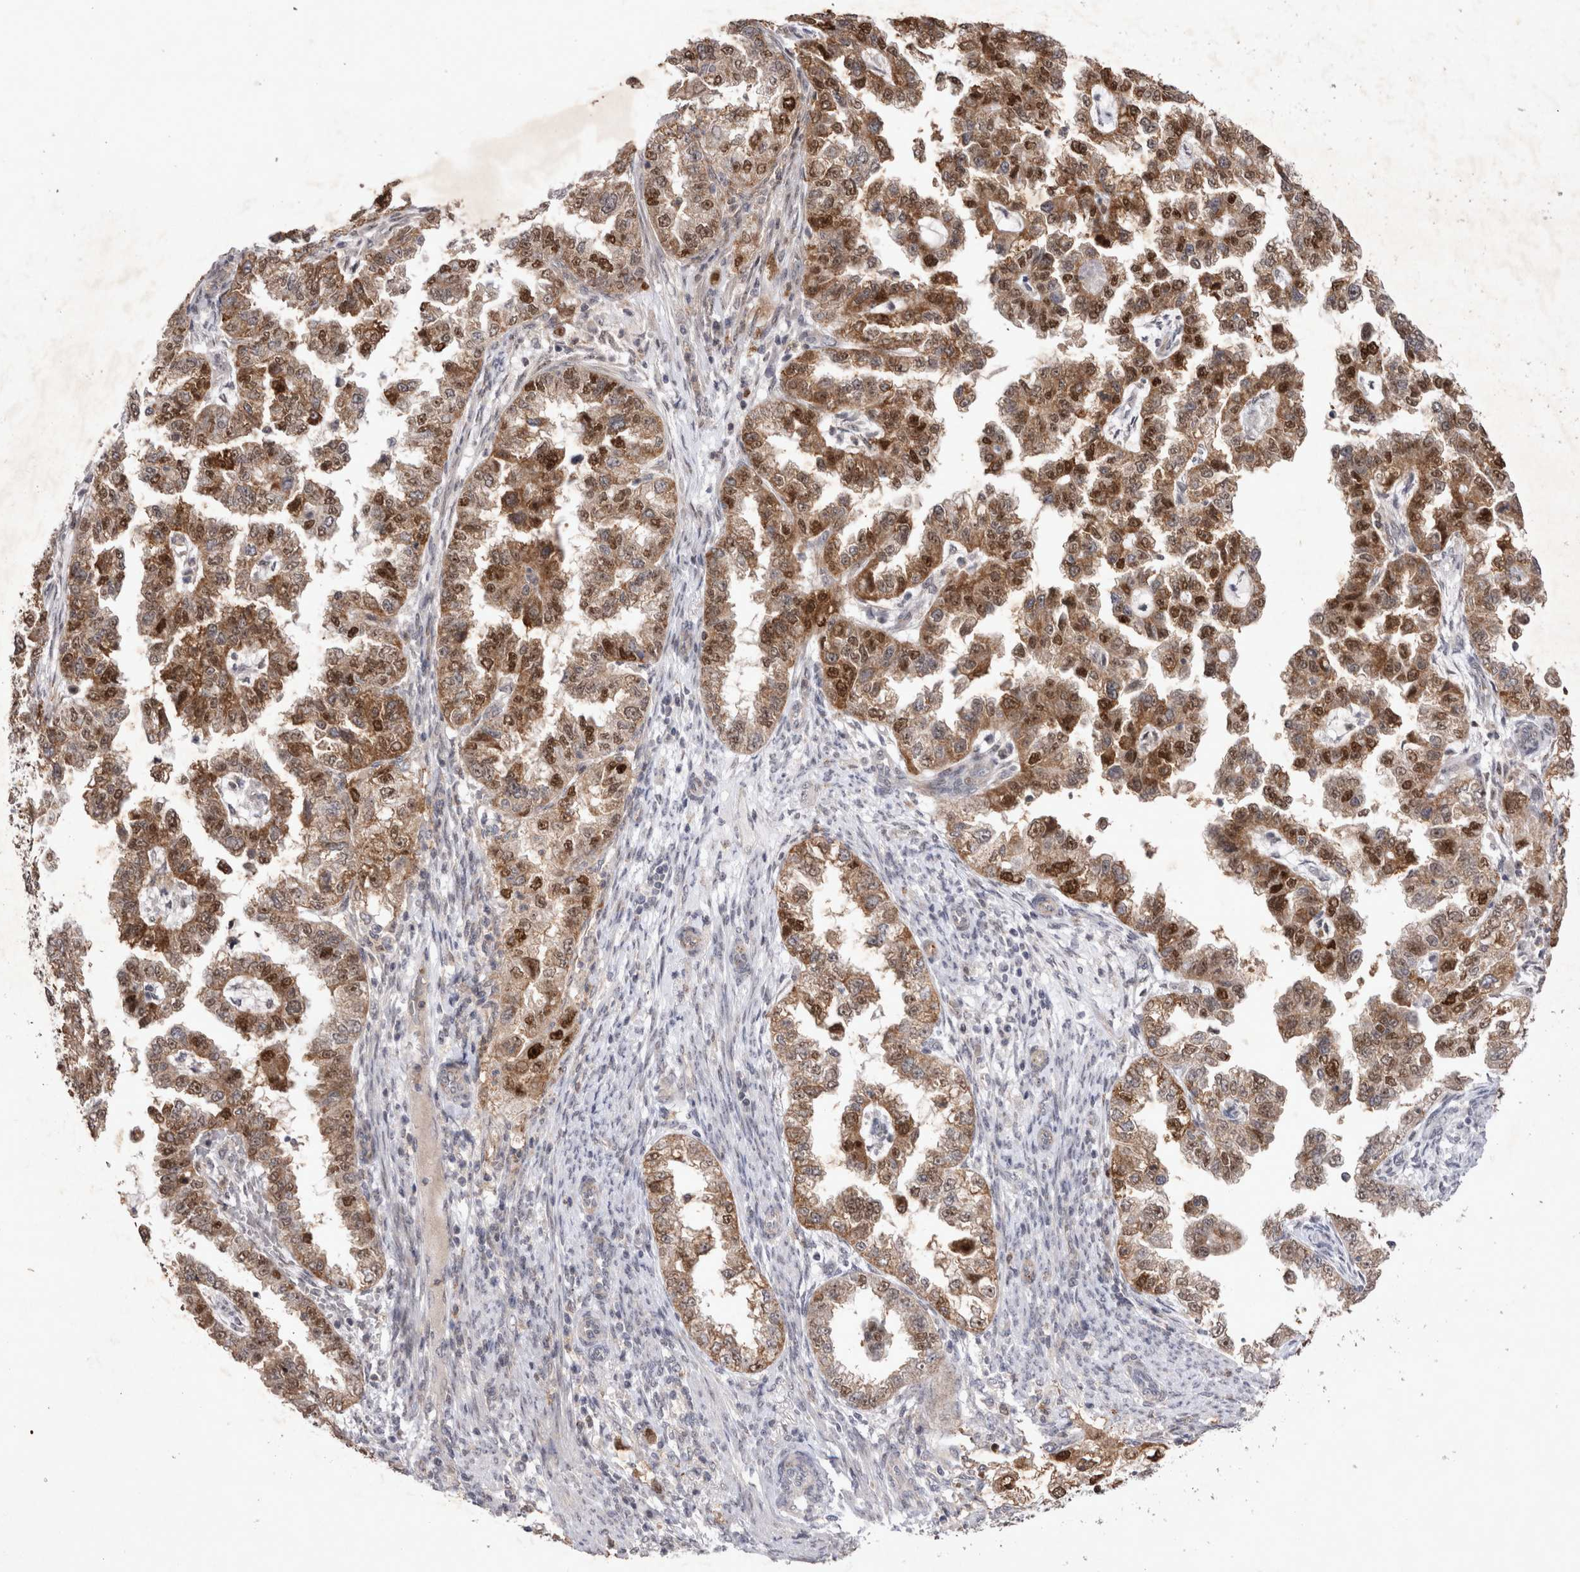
{"staining": {"intensity": "moderate", "quantity": ">75%", "location": "cytoplasmic/membranous,nuclear"}, "tissue": "endometrial cancer", "cell_type": "Tumor cells", "image_type": "cancer", "snomed": [{"axis": "morphology", "description": "Adenocarcinoma, NOS"}, {"axis": "topography", "description": "Endometrium"}], "caption": "DAB immunohistochemical staining of endometrial cancer reveals moderate cytoplasmic/membranous and nuclear protein staining in about >75% of tumor cells.", "gene": "STK11", "patient": {"sex": "female", "age": 85}}